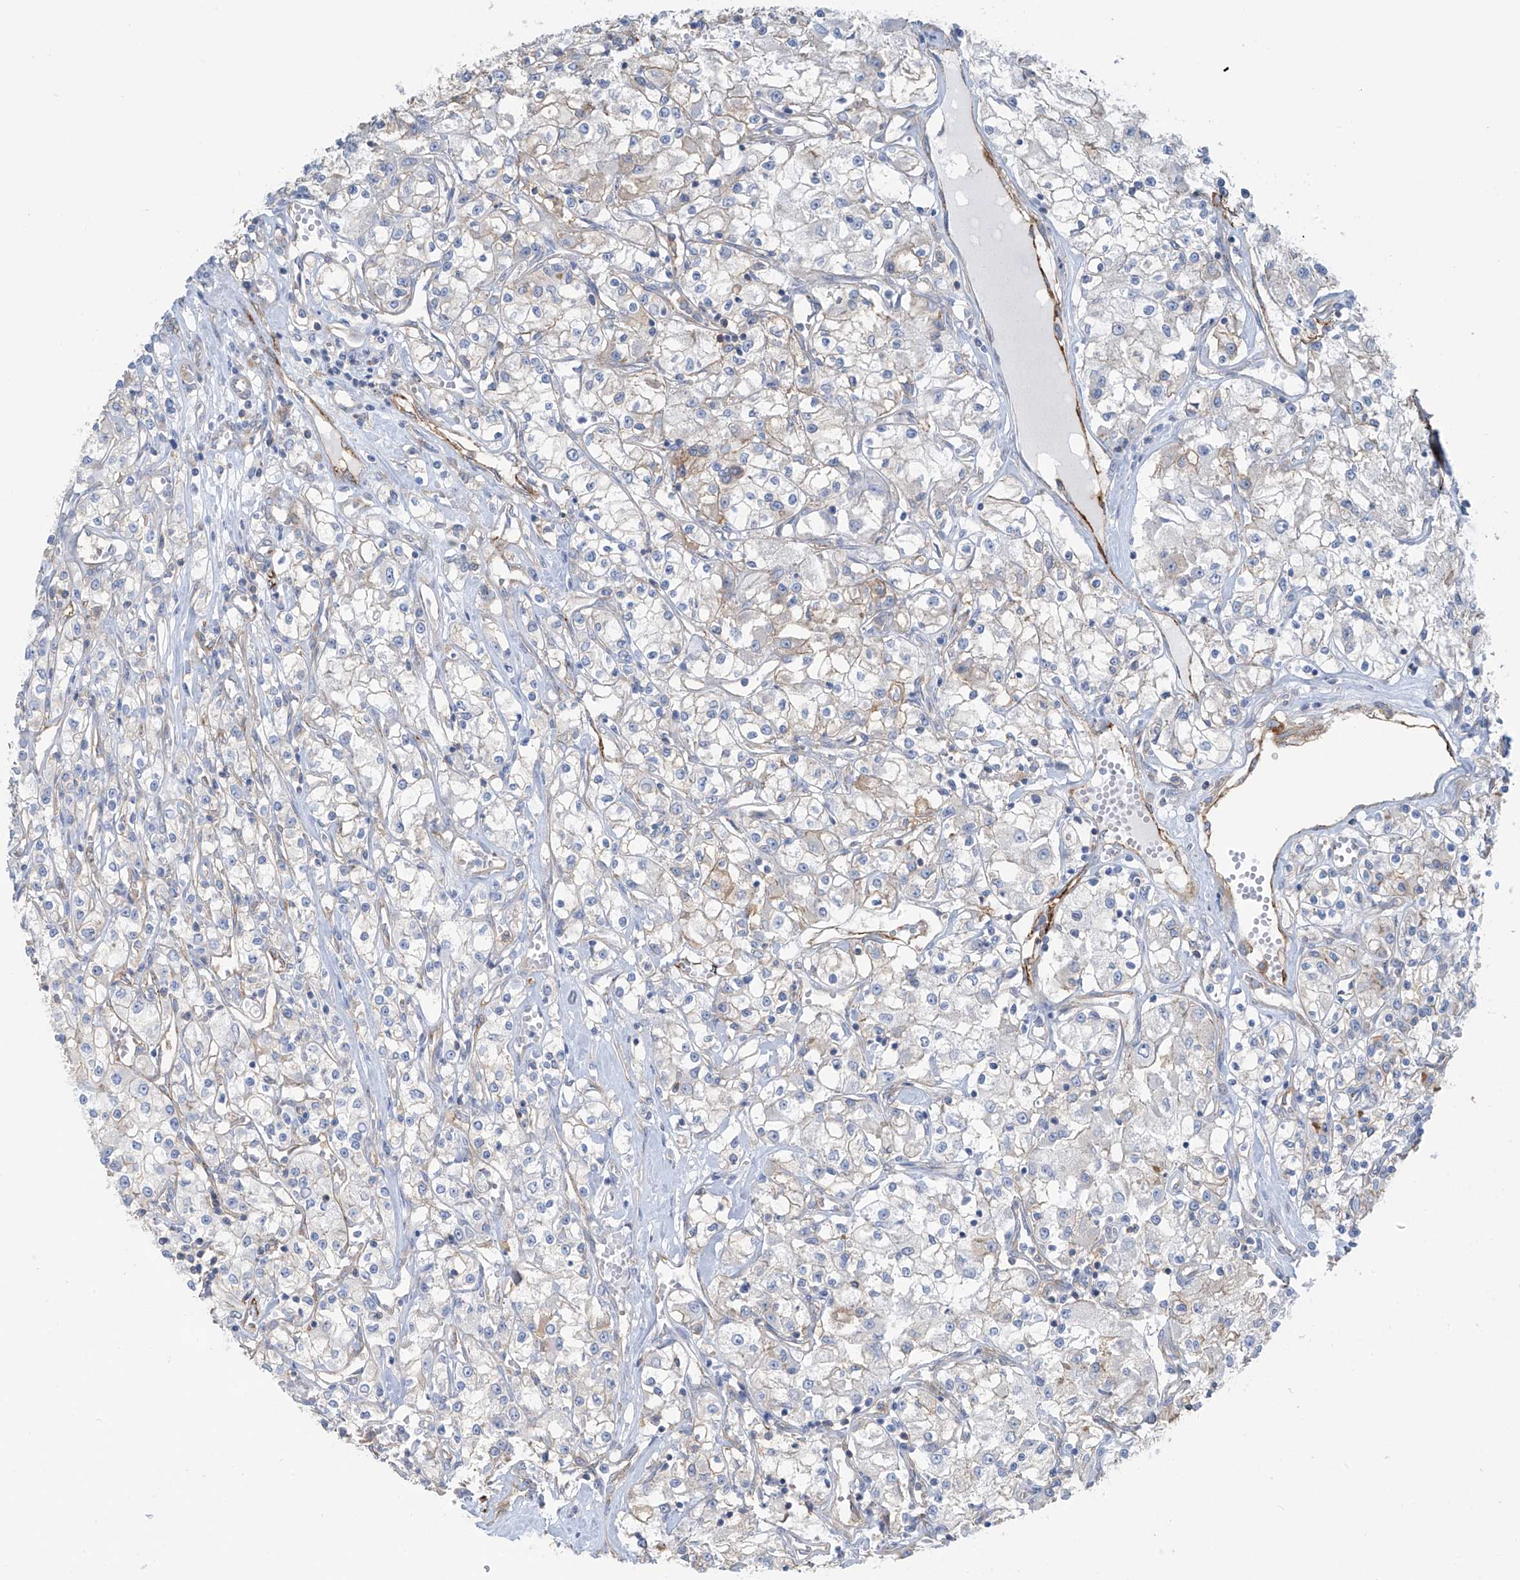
{"staining": {"intensity": "weak", "quantity": "<25%", "location": "cytoplasmic/membranous"}, "tissue": "renal cancer", "cell_type": "Tumor cells", "image_type": "cancer", "snomed": [{"axis": "morphology", "description": "Adenocarcinoma, NOS"}, {"axis": "topography", "description": "Kidney"}], "caption": "Immunohistochemistry micrograph of neoplastic tissue: adenocarcinoma (renal) stained with DAB reveals no significant protein staining in tumor cells.", "gene": "ZNF846", "patient": {"sex": "female", "age": 59}}